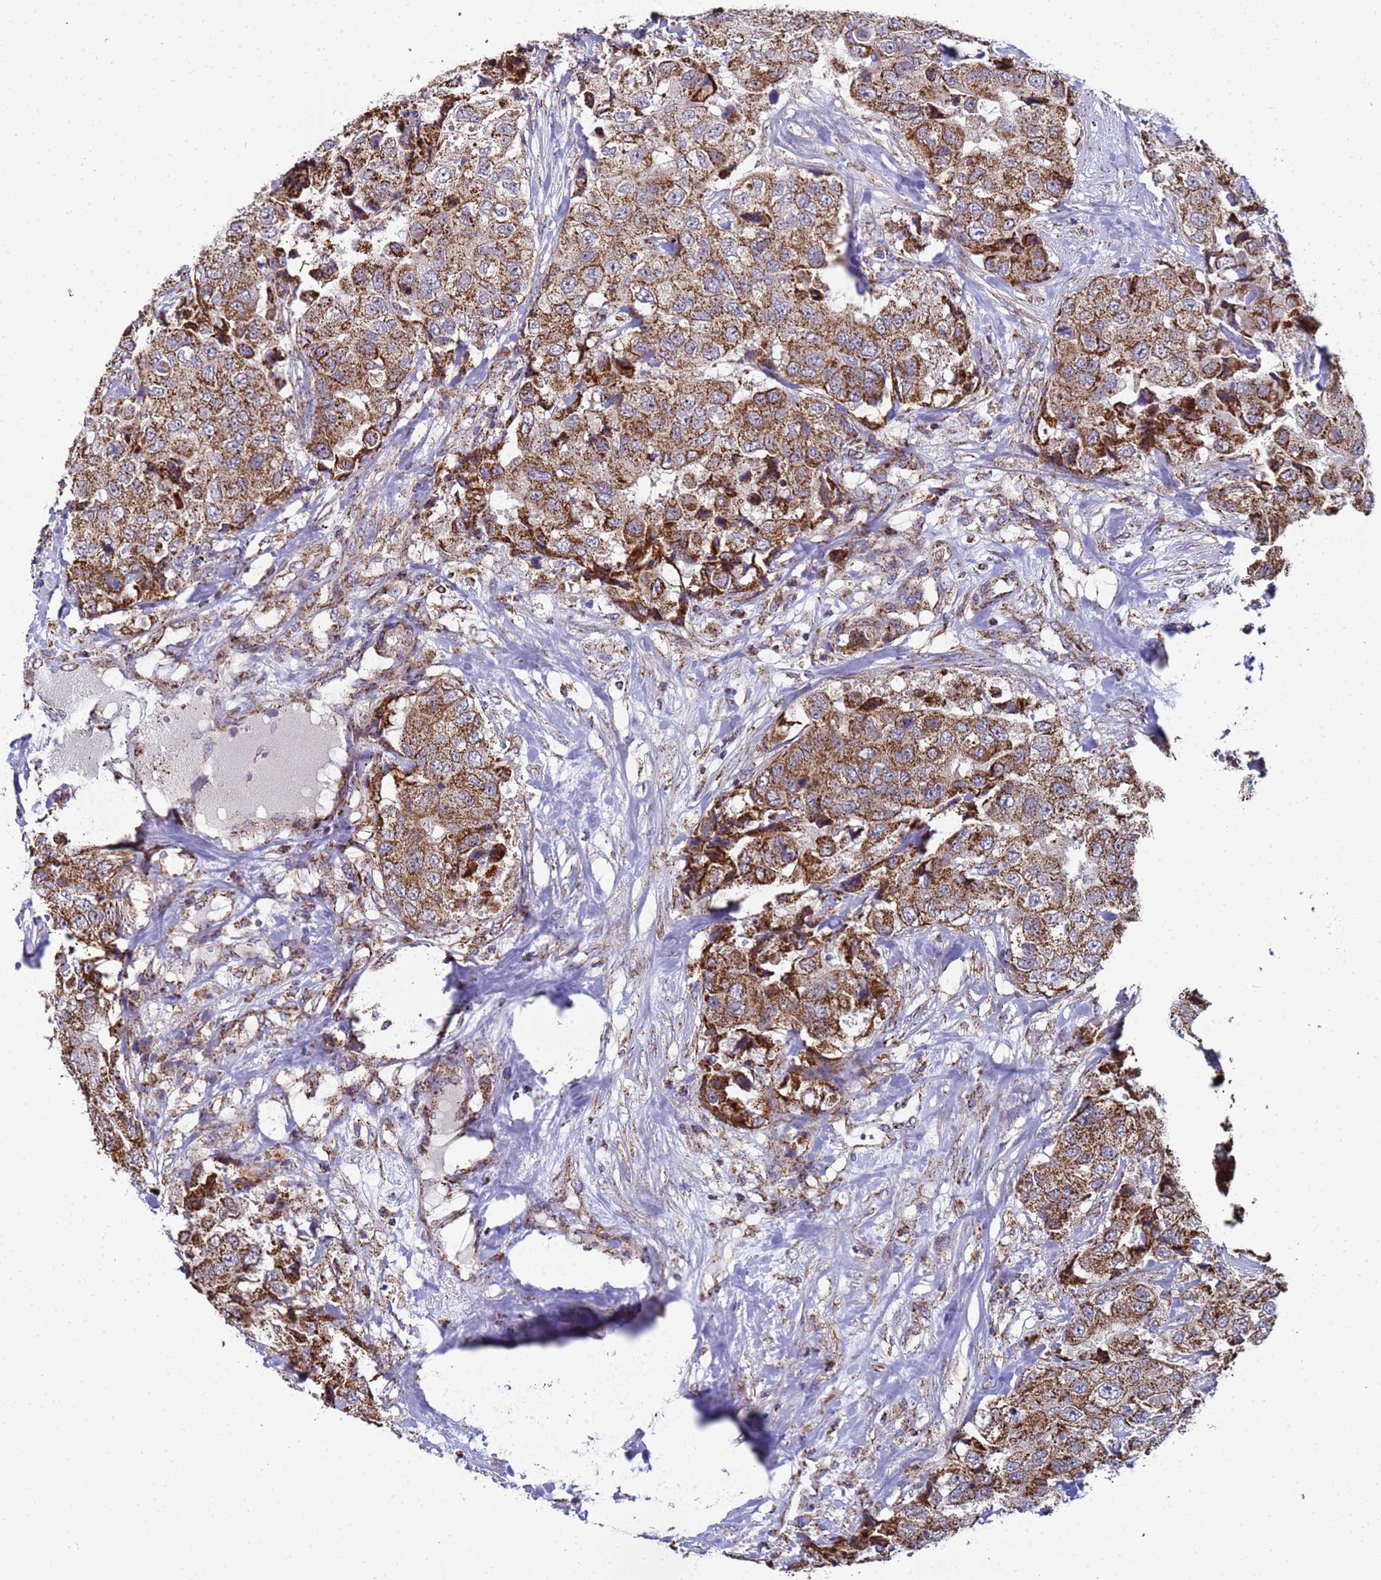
{"staining": {"intensity": "moderate", "quantity": ">75%", "location": "cytoplasmic/membranous"}, "tissue": "breast cancer", "cell_type": "Tumor cells", "image_type": "cancer", "snomed": [{"axis": "morphology", "description": "Duct carcinoma"}, {"axis": "topography", "description": "Breast"}], "caption": "Immunohistochemical staining of human breast cancer (intraductal carcinoma) exhibits medium levels of moderate cytoplasmic/membranous expression in about >75% of tumor cells.", "gene": "MRPS12", "patient": {"sex": "female", "age": 62}}